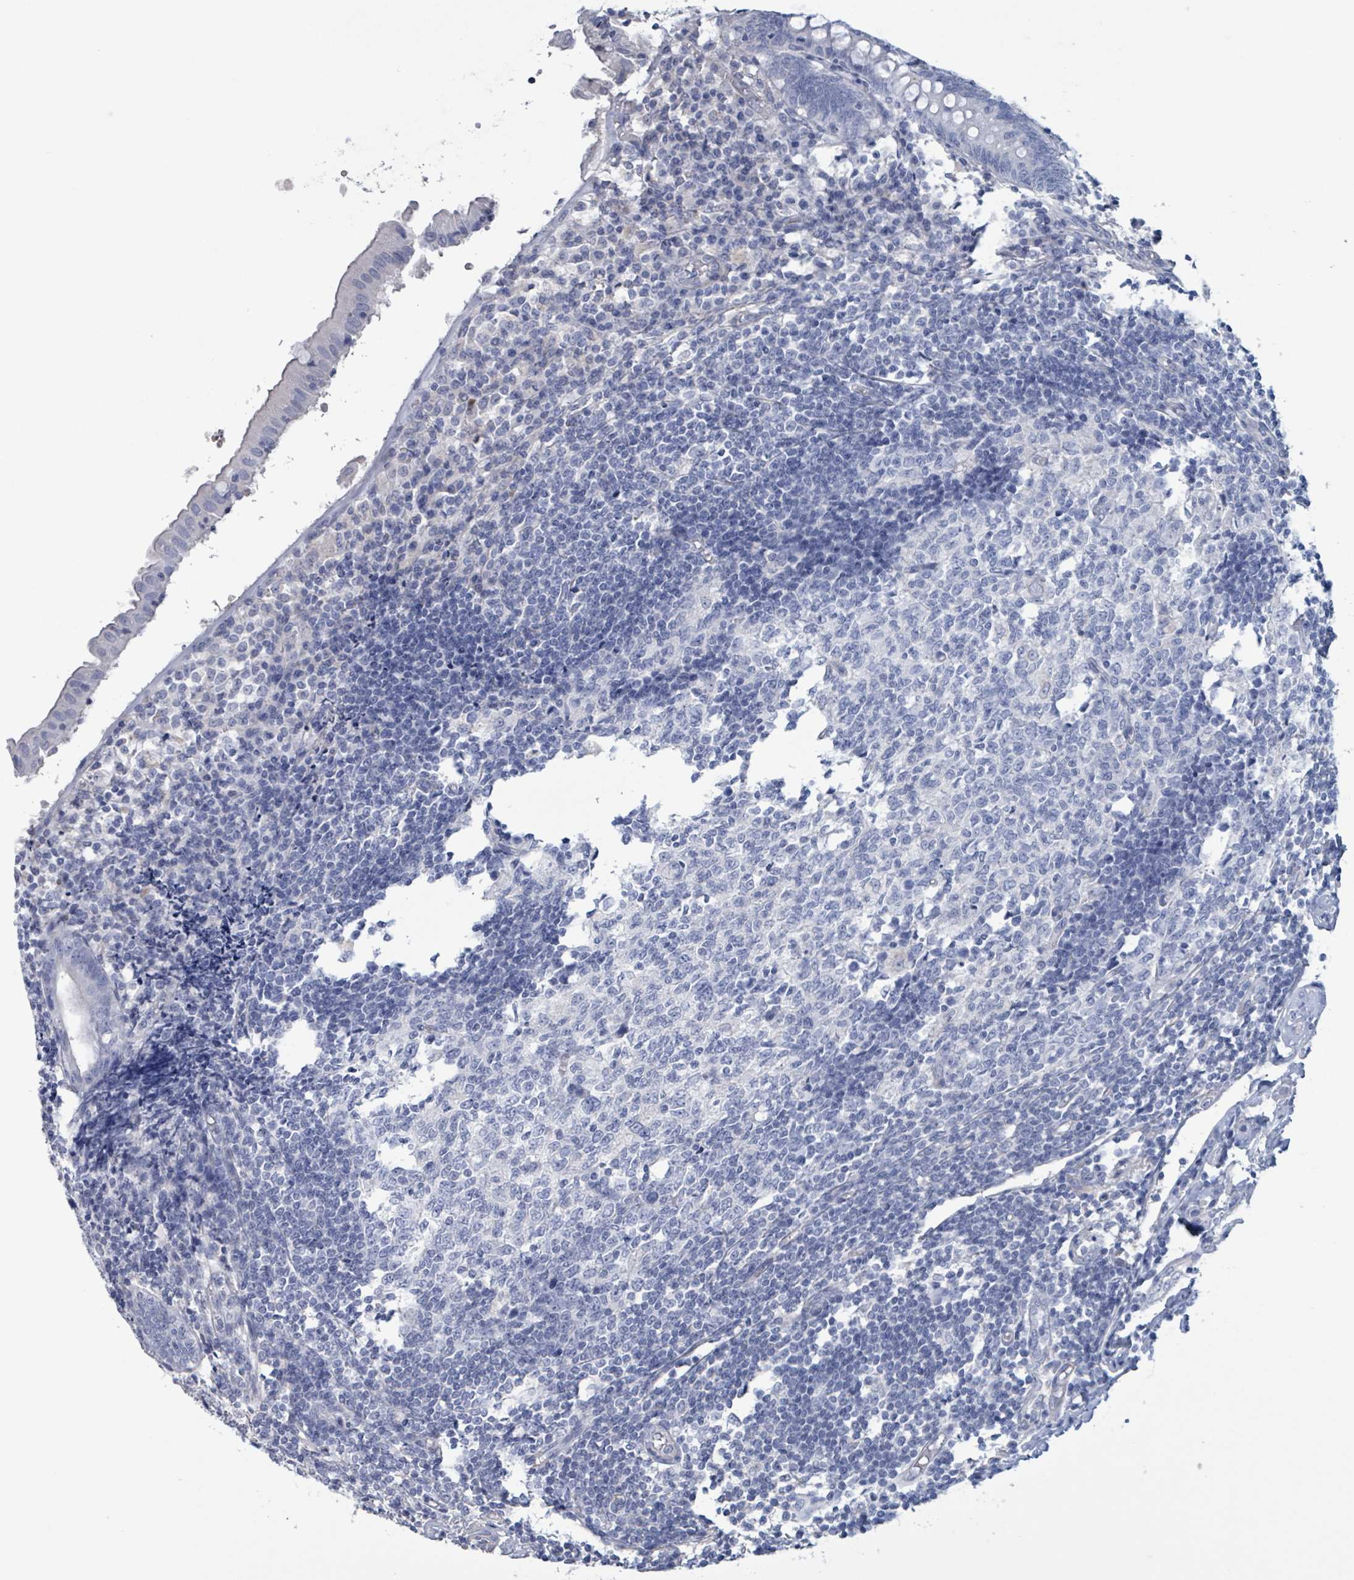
{"staining": {"intensity": "negative", "quantity": "none", "location": "none"}, "tissue": "appendix", "cell_type": "Glandular cells", "image_type": "normal", "snomed": [{"axis": "morphology", "description": "Normal tissue, NOS"}, {"axis": "topography", "description": "Appendix"}], "caption": "High power microscopy image of an immunohistochemistry photomicrograph of unremarkable appendix, revealing no significant staining in glandular cells.", "gene": "CT45A10", "patient": {"sex": "male", "age": 55}}